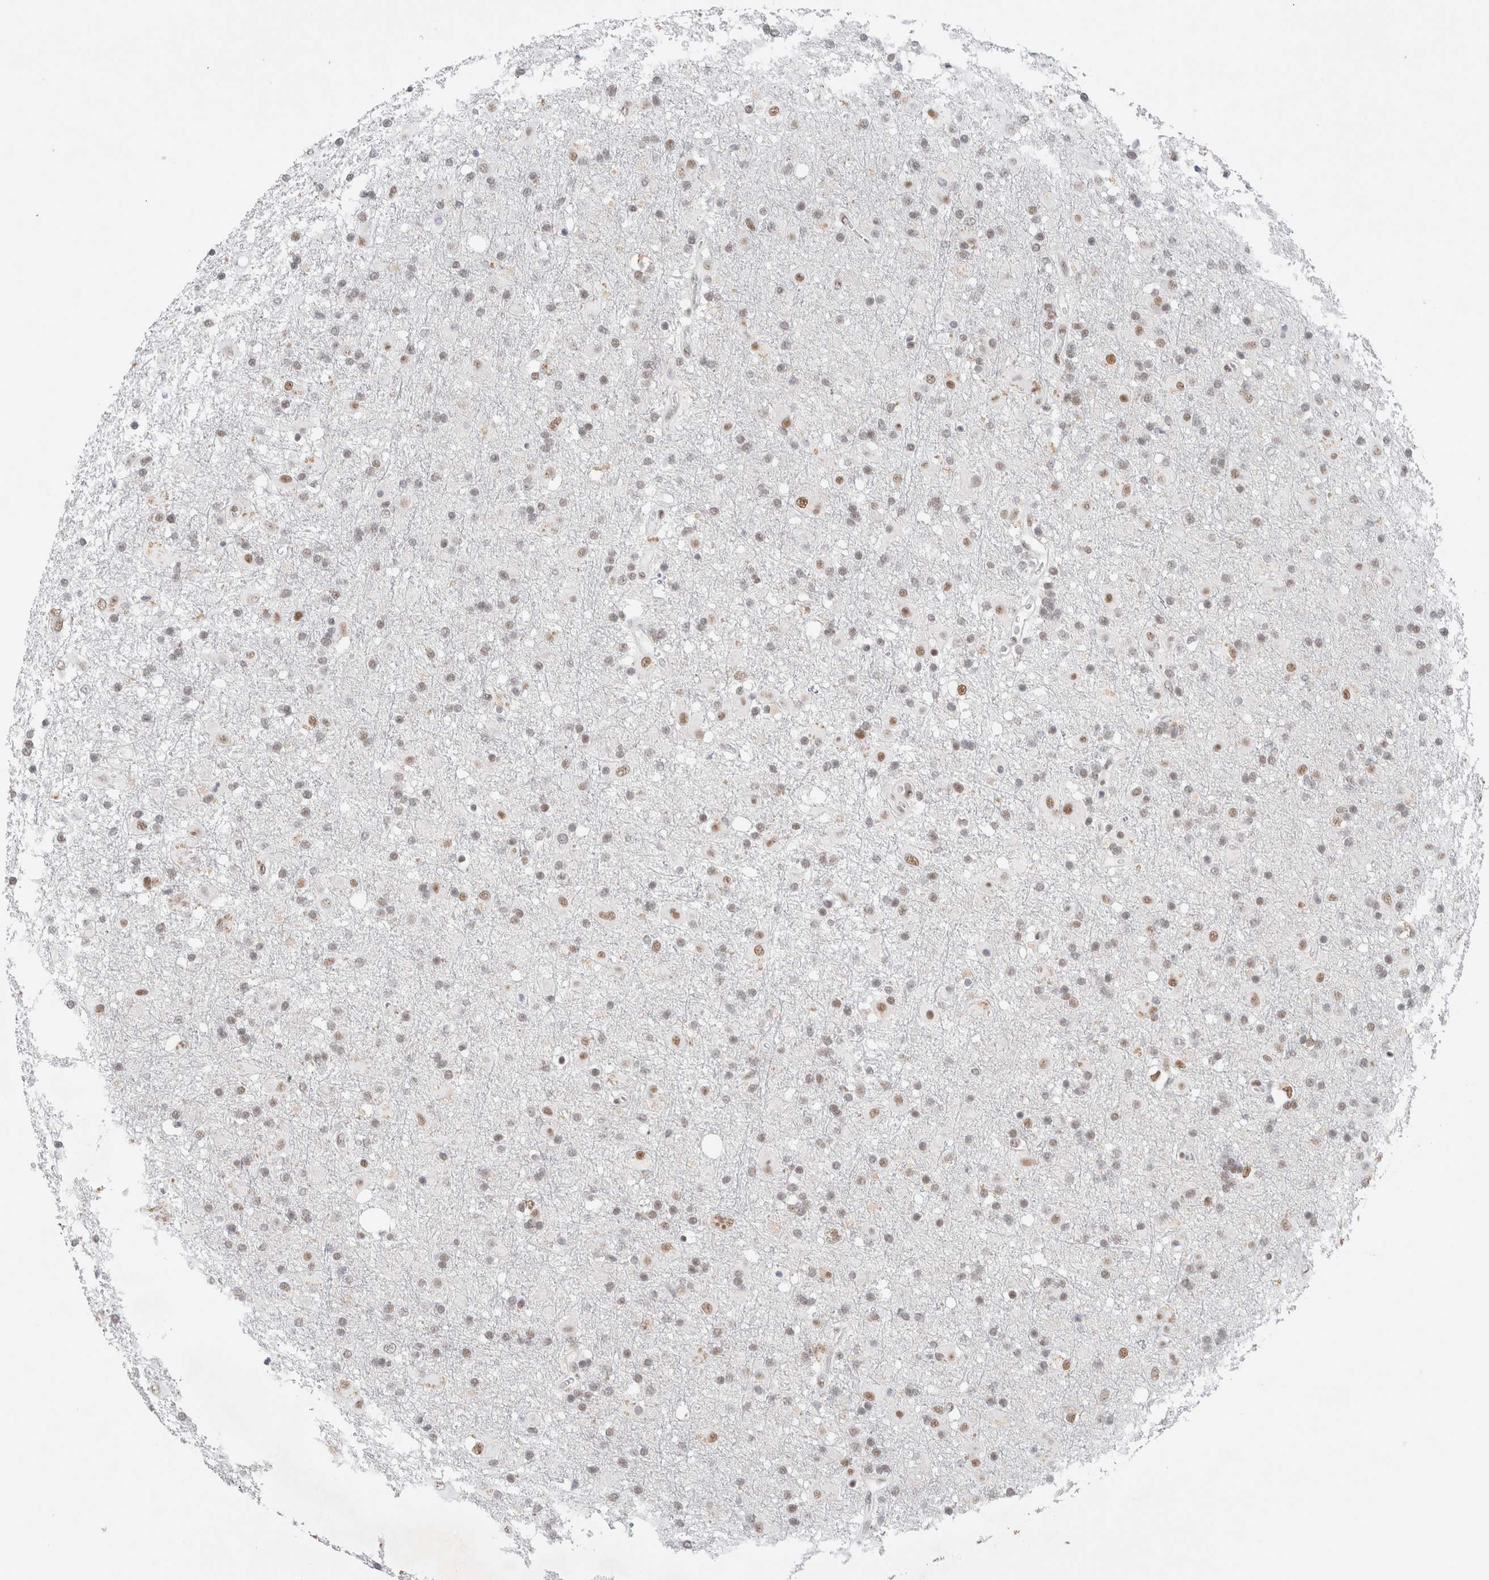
{"staining": {"intensity": "weak", "quantity": ">75%", "location": "nuclear"}, "tissue": "glioma", "cell_type": "Tumor cells", "image_type": "cancer", "snomed": [{"axis": "morphology", "description": "Glioma, malignant, Low grade"}, {"axis": "topography", "description": "Brain"}], "caption": "This image demonstrates immunohistochemistry staining of human malignant glioma (low-grade), with low weak nuclear staining in about >75% of tumor cells.", "gene": "COPS7A", "patient": {"sex": "male", "age": 65}}